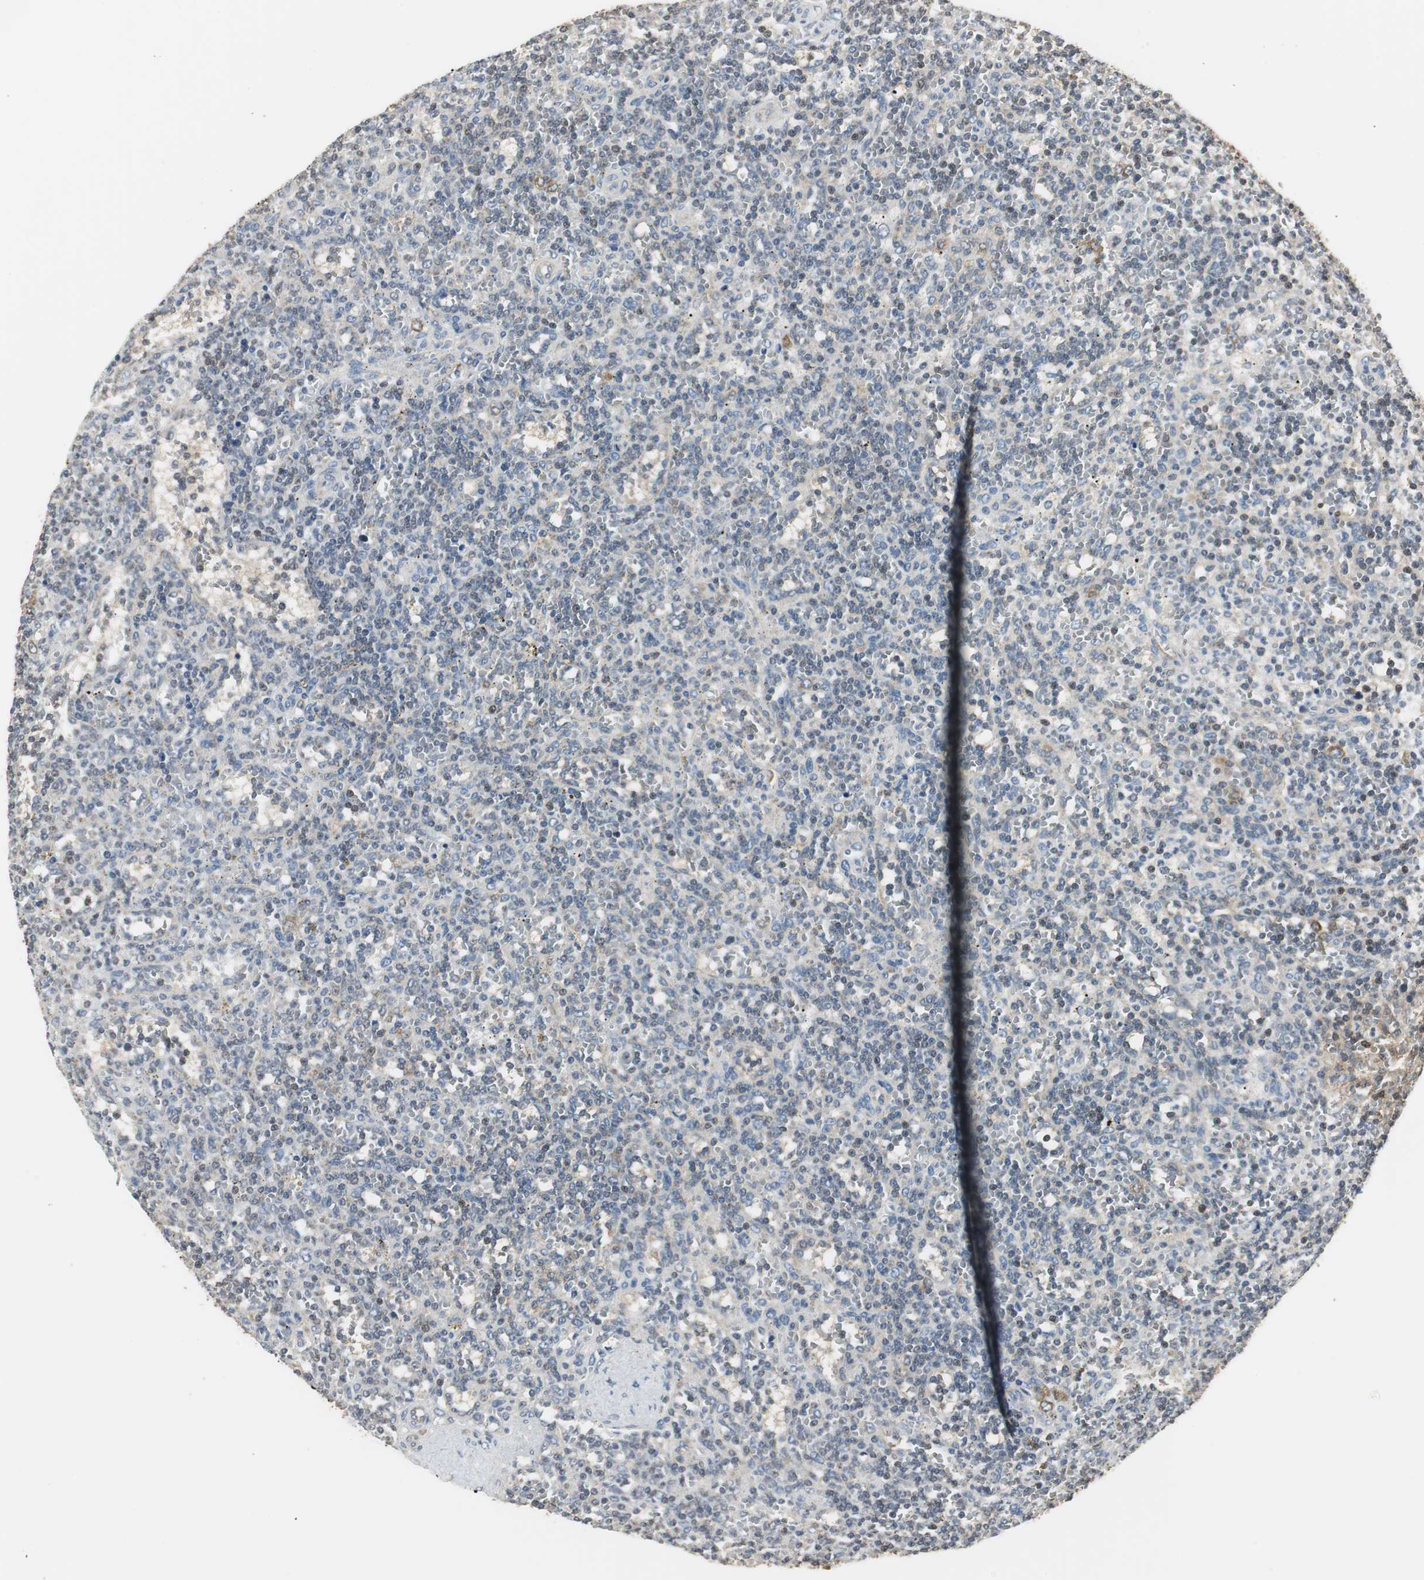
{"staining": {"intensity": "weak", "quantity": "<25%", "location": "cytoplasmic/membranous"}, "tissue": "lymphoma", "cell_type": "Tumor cells", "image_type": "cancer", "snomed": [{"axis": "morphology", "description": "Malignant lymphoma, non-Hodgkin's type, Low grade"}, {"axis": "topography", "description": "Spleen"}], "caption": "DAB immunohistochemical staining of low-grade malignant lymphoma, non-Hodgkin's type reveals no significant expression in tumor cells.", "gene": "CCT5", "patient": {"sex": "male", "age": 73}}